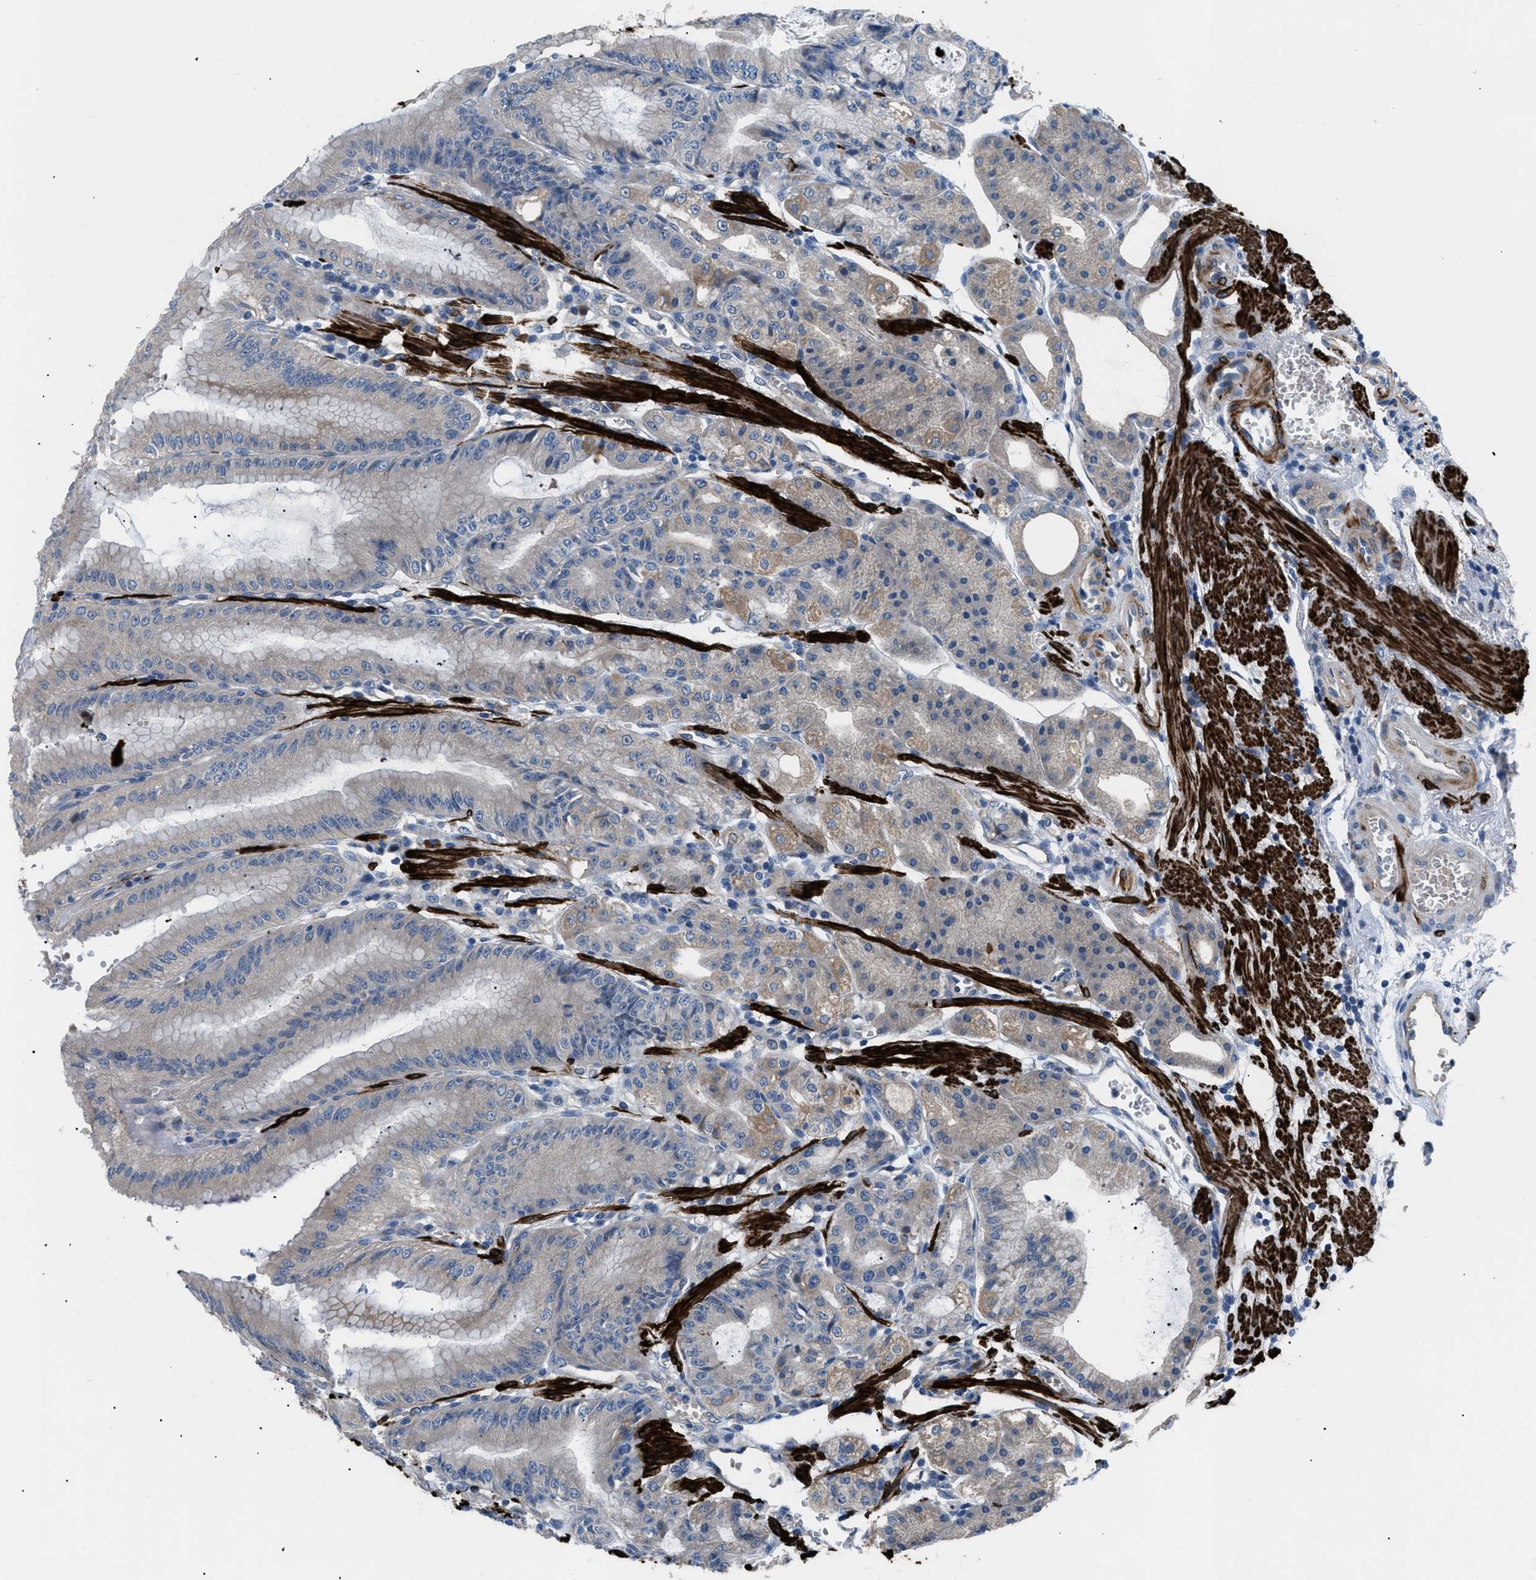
{"staining": {"intensity": "weak", "quantity": "25%-75%", "location": "cytoplasmic/membranous"}, "tissue": "stomach", "cell_type": "Glandular cells", "image_type": "normal", "snomed": [{"axis": "morphology", "description": "Normal tissue, NOS"}, {"axis": "topography", "description": "Stomach, lower"}], "caption": "Stomach was stained to show a protein in brown. There is low levels of weak cytoplasmic/membranous expression in approximately 25%-75% of glandular cells. The protein is stained brown, and the nuclei are stained in blue (DAB IHC with brightfield microscopy, high magnification).", "gene": "ICA1", "patient": {"sex": "male", "age": 71}}